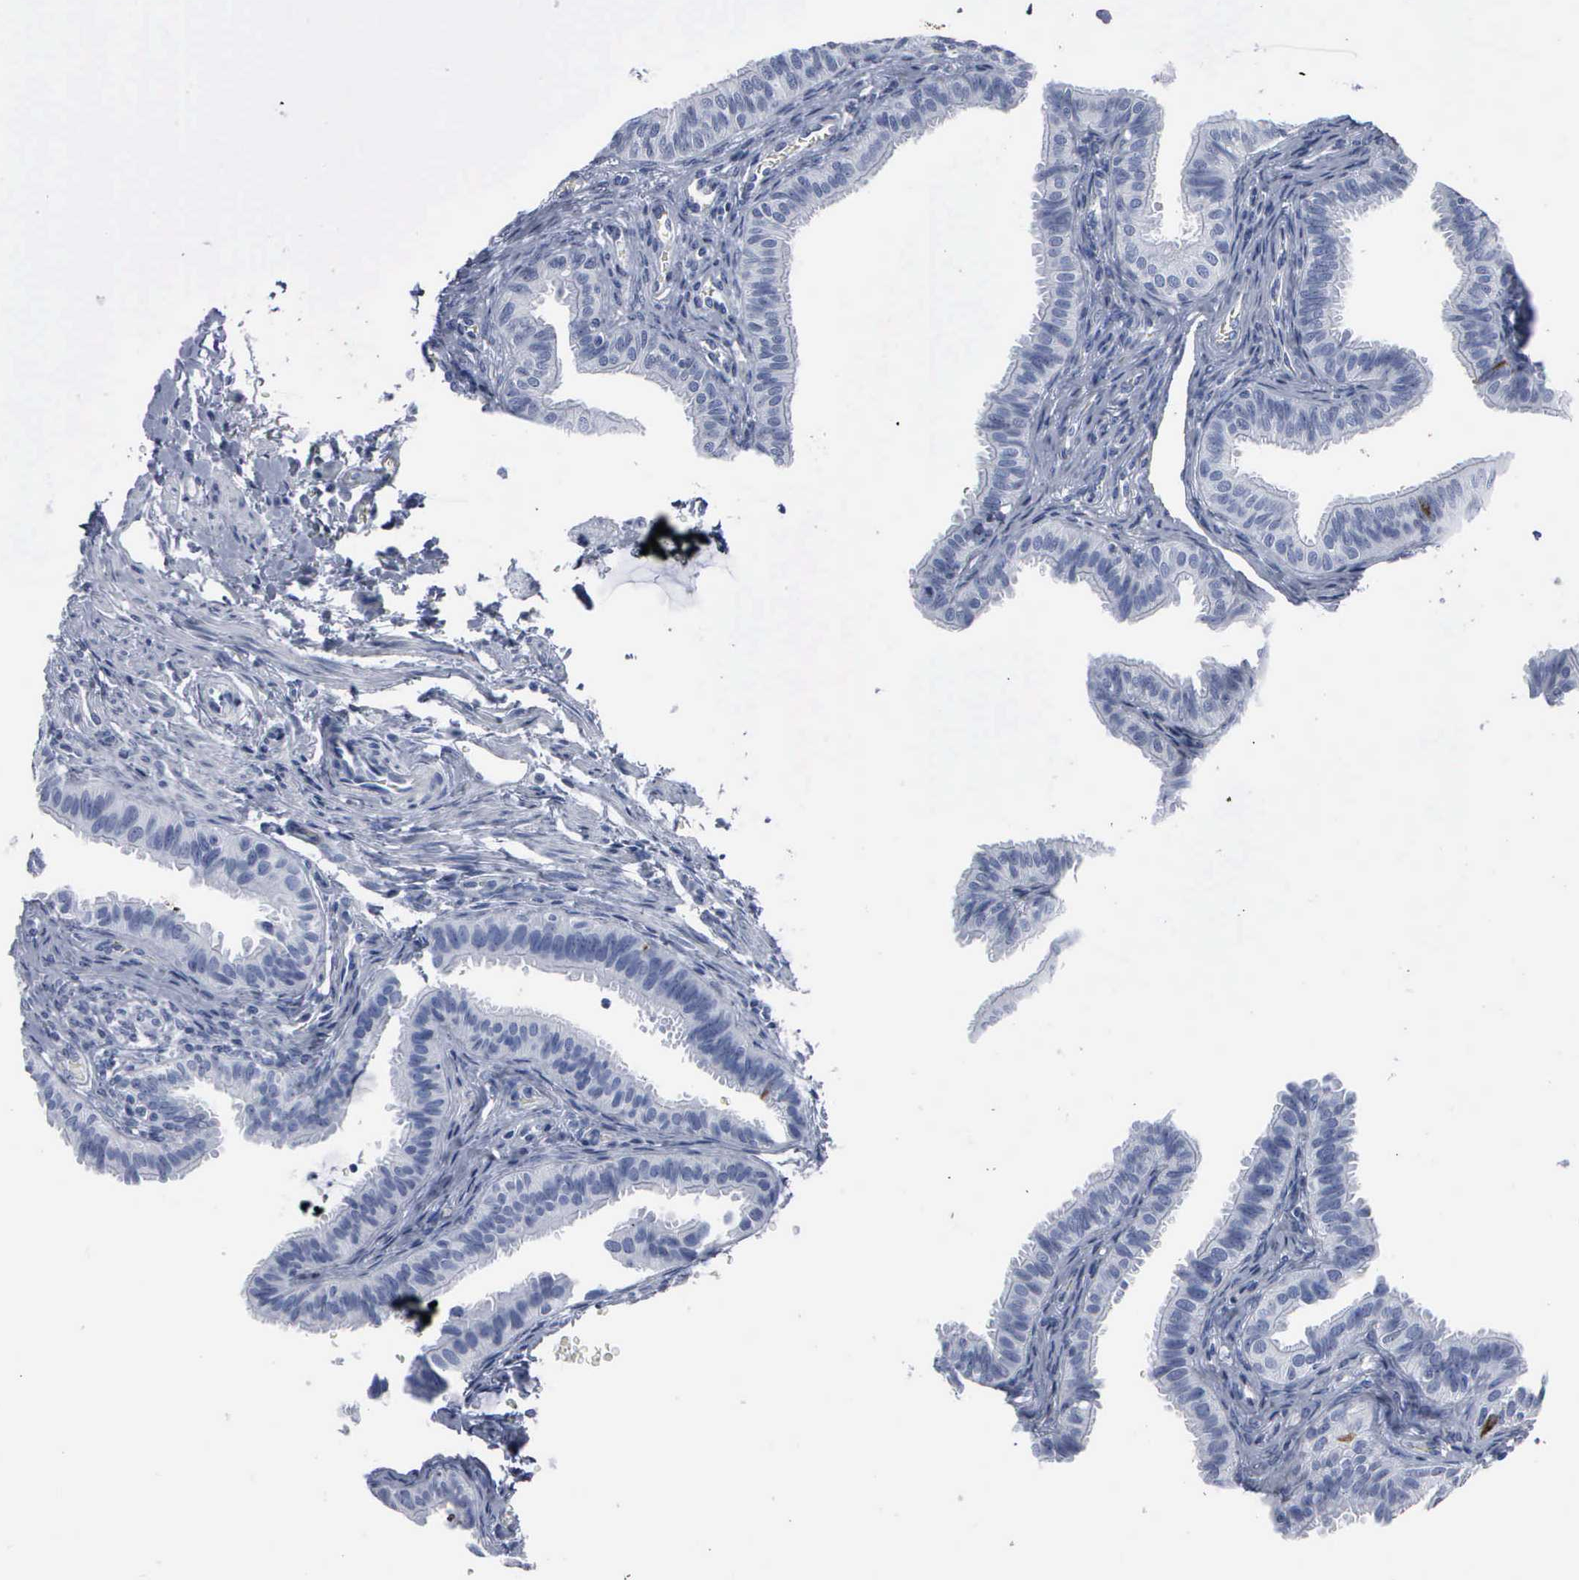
{"staining": {"intensity": "weak", "quantity": "<25%", "location": "cytoplasmic/membranous"}, "tissue": "fallopian tube", "cell_type": "Glandular cells", "image_type": "normal", "snomed": [{"axis": "morphology", "description": "Normal tissue, NOS"}, {"axis": "topography", "description": "Fallopian tube"}], "caption": "Human fallopian tube stained for a protein using IHC shows no positivity in glandular cells.", "gene": "CCNB1", "patient": {"sex": "female", "age": 42}}